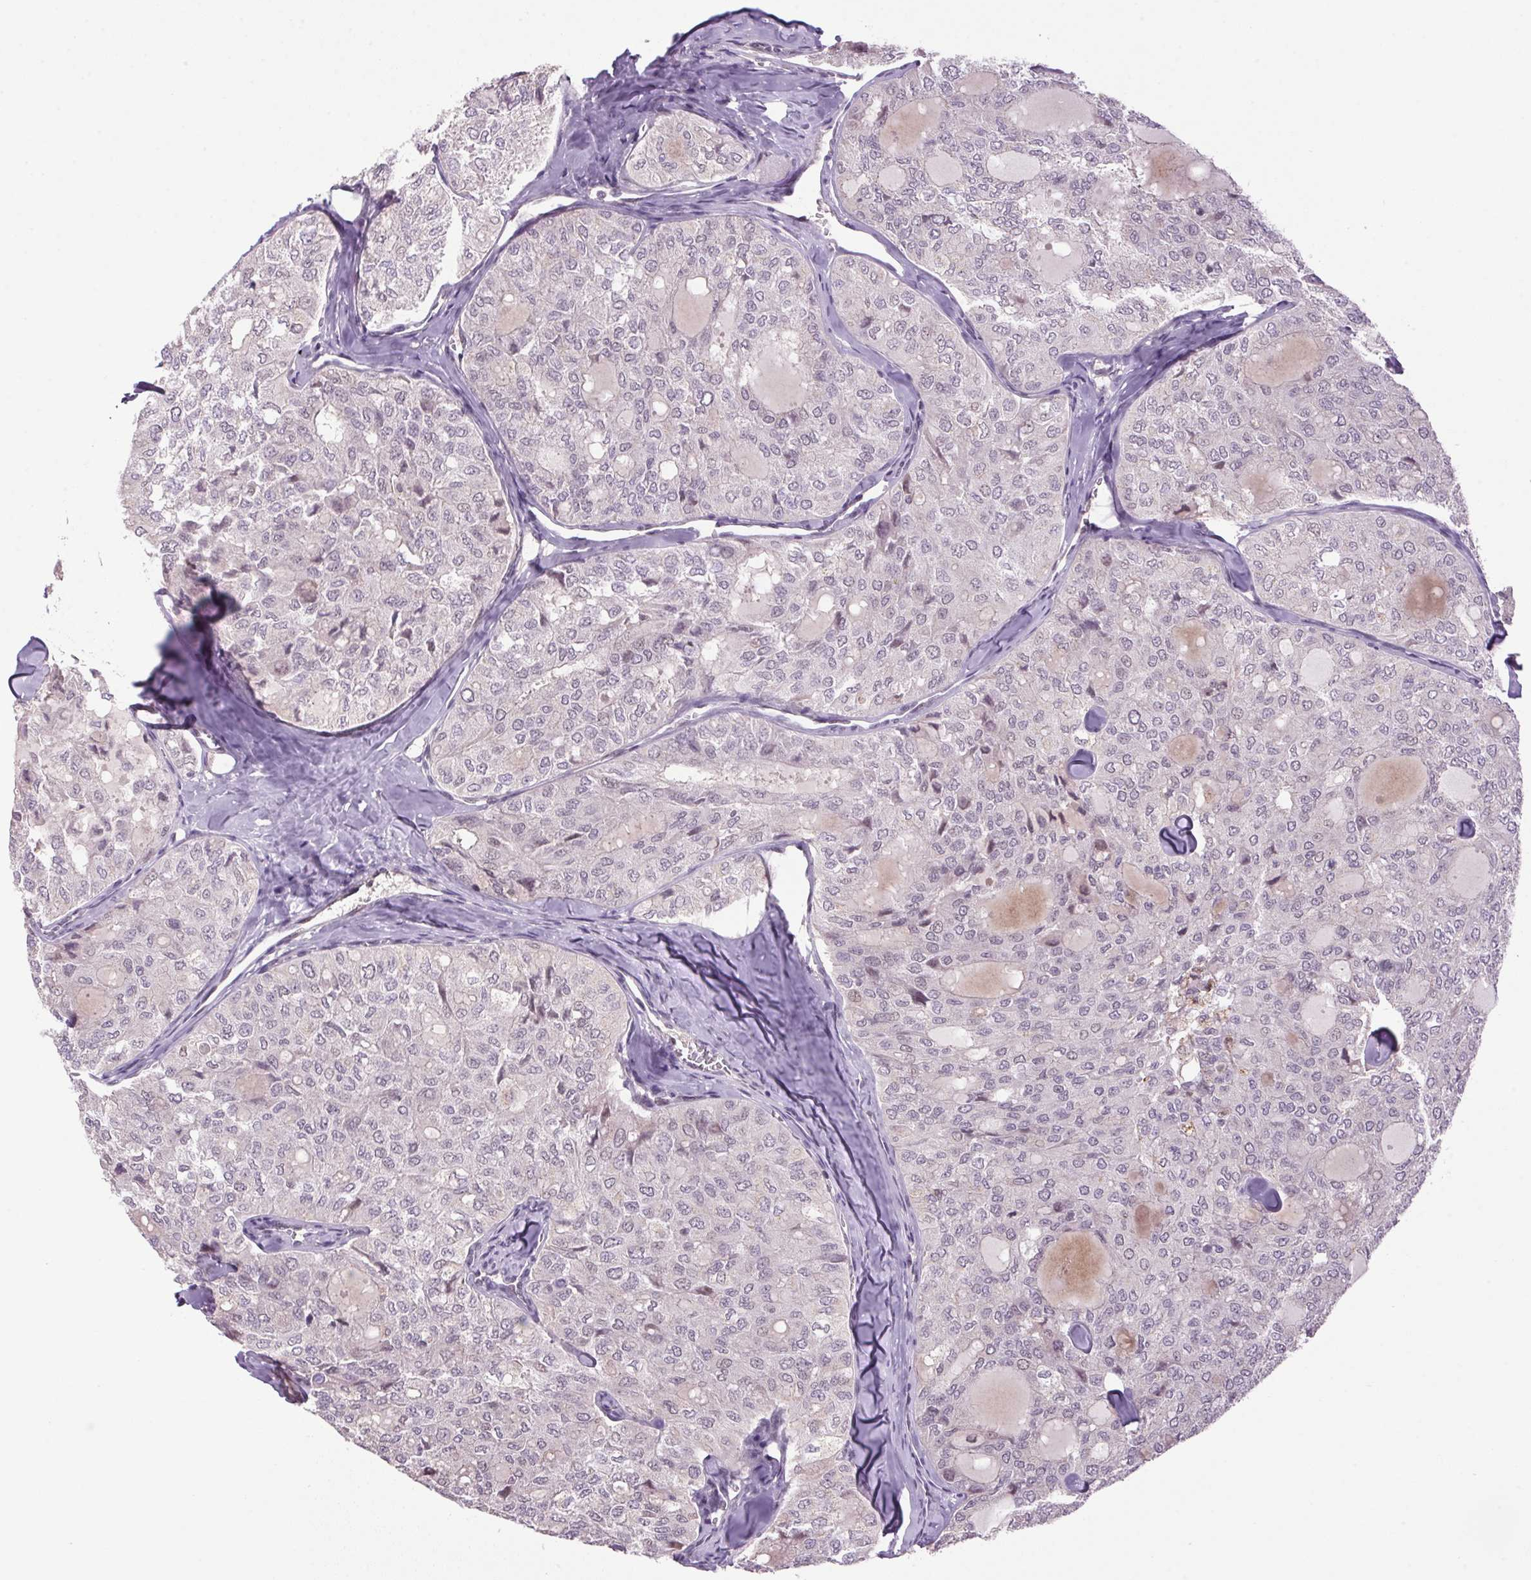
{"staining": {"intensity": "negative", "quantity": "none", "location": "none"}, "tissue": "thyroid cancer", "cell_type": "Tumor cells", "image_type": "cancer", "snomed": [{"axis": "morphology", "description": "Follicular adenoma carcinoma, NOS"}, {"axis": "topography", "description": "Thyroid gland"}], "caption": "There is no significant expression in tumor cells of follicular adenoma carcinoma (thyroid).", "gene": "AKR1E2", "patient": {"sex": "male", "age": 75}}